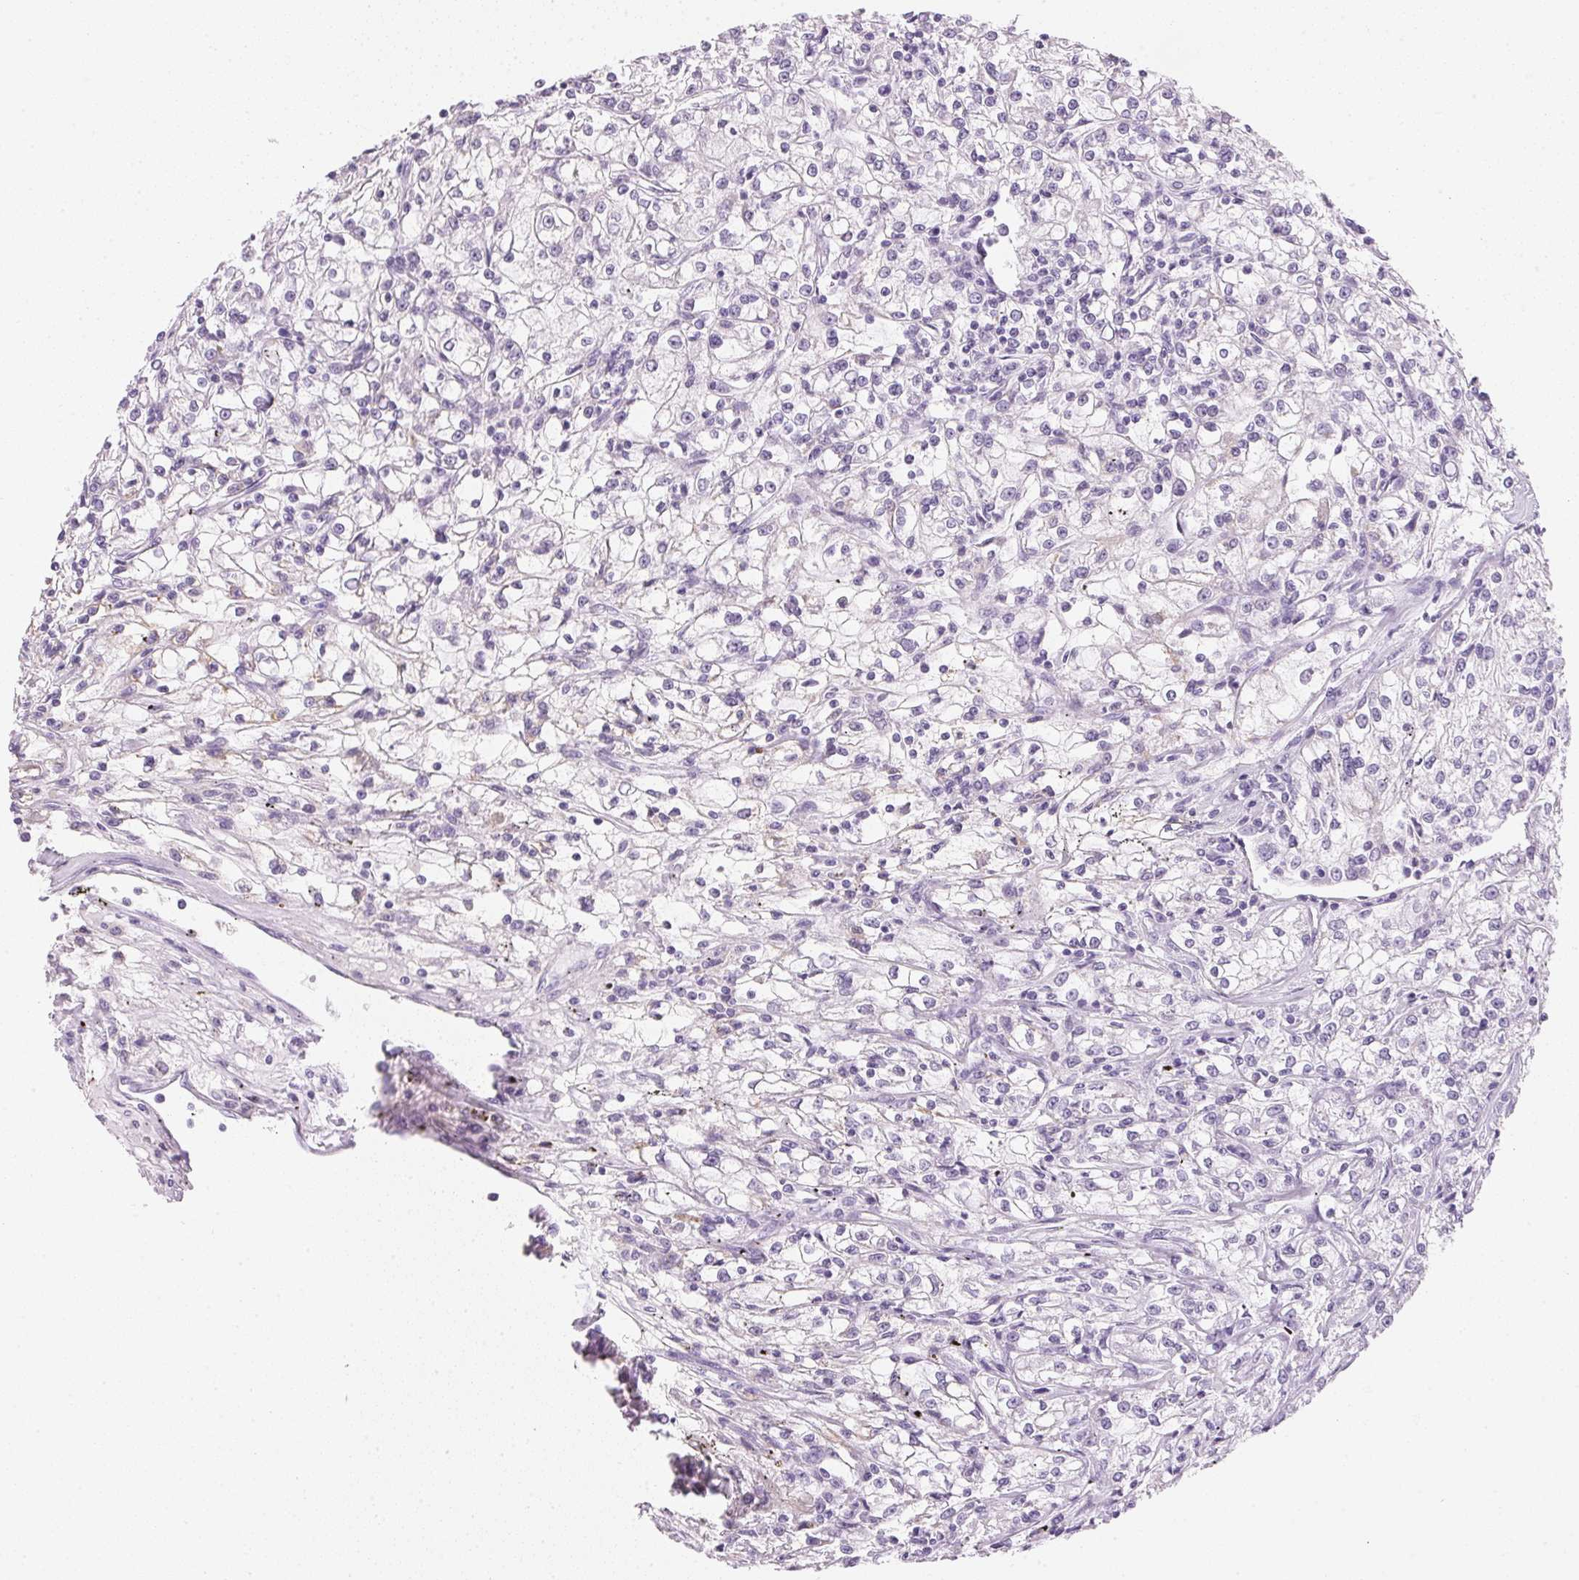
{"staining": {"intensity": "negative", "quantity": "none", "location": "none"}, "tissue": "renal cancer", "cell_type": "Tumor cells", "image_type": "cancer", "snomed": [{"axis": "morphology", "description": "Adenocarcinoma, NOS"}, {"axis": "topography", "description": "Kidney"}], "caption": "The IHC histopathology image has no significant staining in tumor cells of adenocarcinoma (renal) tissue.", "gene": "IGFBP1", "patient": {"sex": "female", "age": 59}}